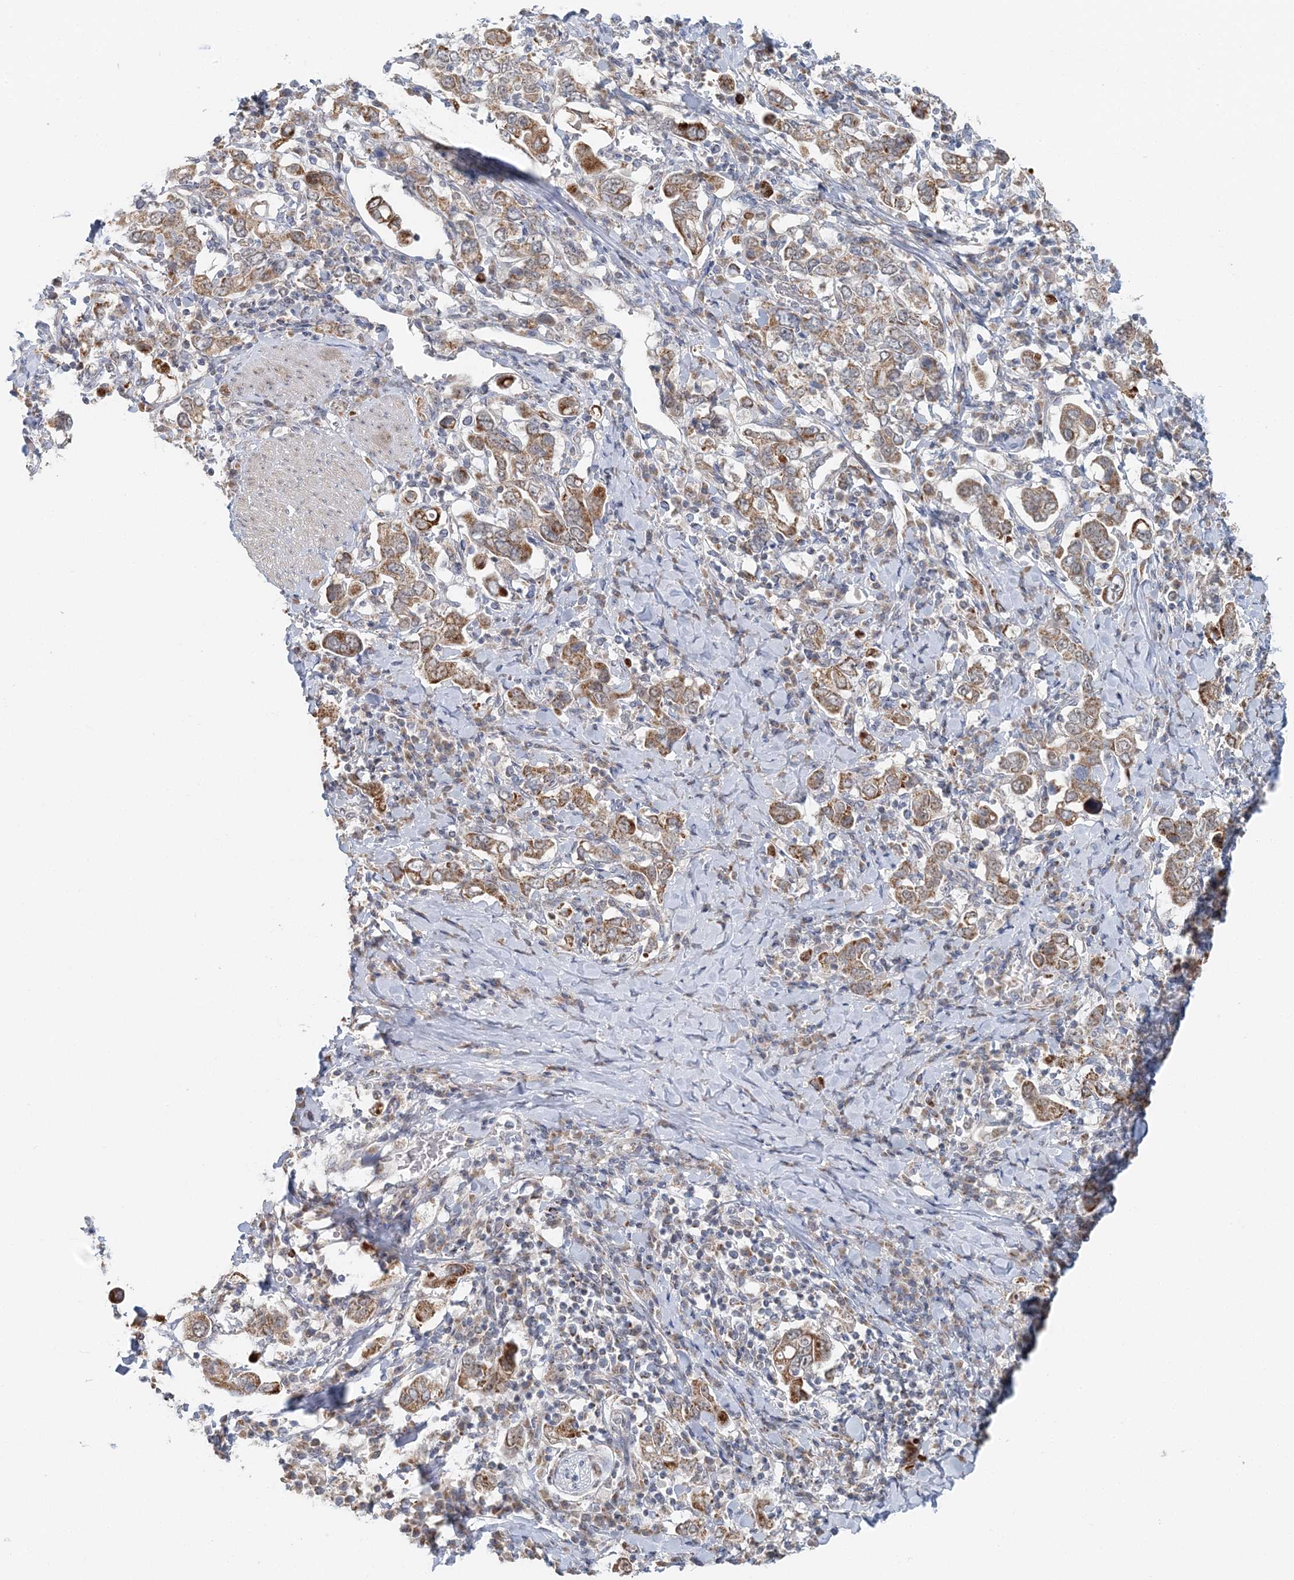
{"staining": {"intensity": "moderate", "quantity": ">75%", "location": "cytoplasmic/membranous"}, "tissue": "stomach cancer", "cell_type": "Tumor cells", "image_type": "cancer", "snomed": [{"axis": "morphology", "description": "Adenocarcinoma, NOS"}, {"axis": "topography", "description": "Stomach, upper"}], "caption": "The photomicrograph shows staining of stomach cancer, revealing moderate cytoplasmic/membranous protein expression (brown color) within tumor cells. Nuclei are stained in blue.", "gene": "RNF150", "patient": {"sex": "male", "age": 62}}